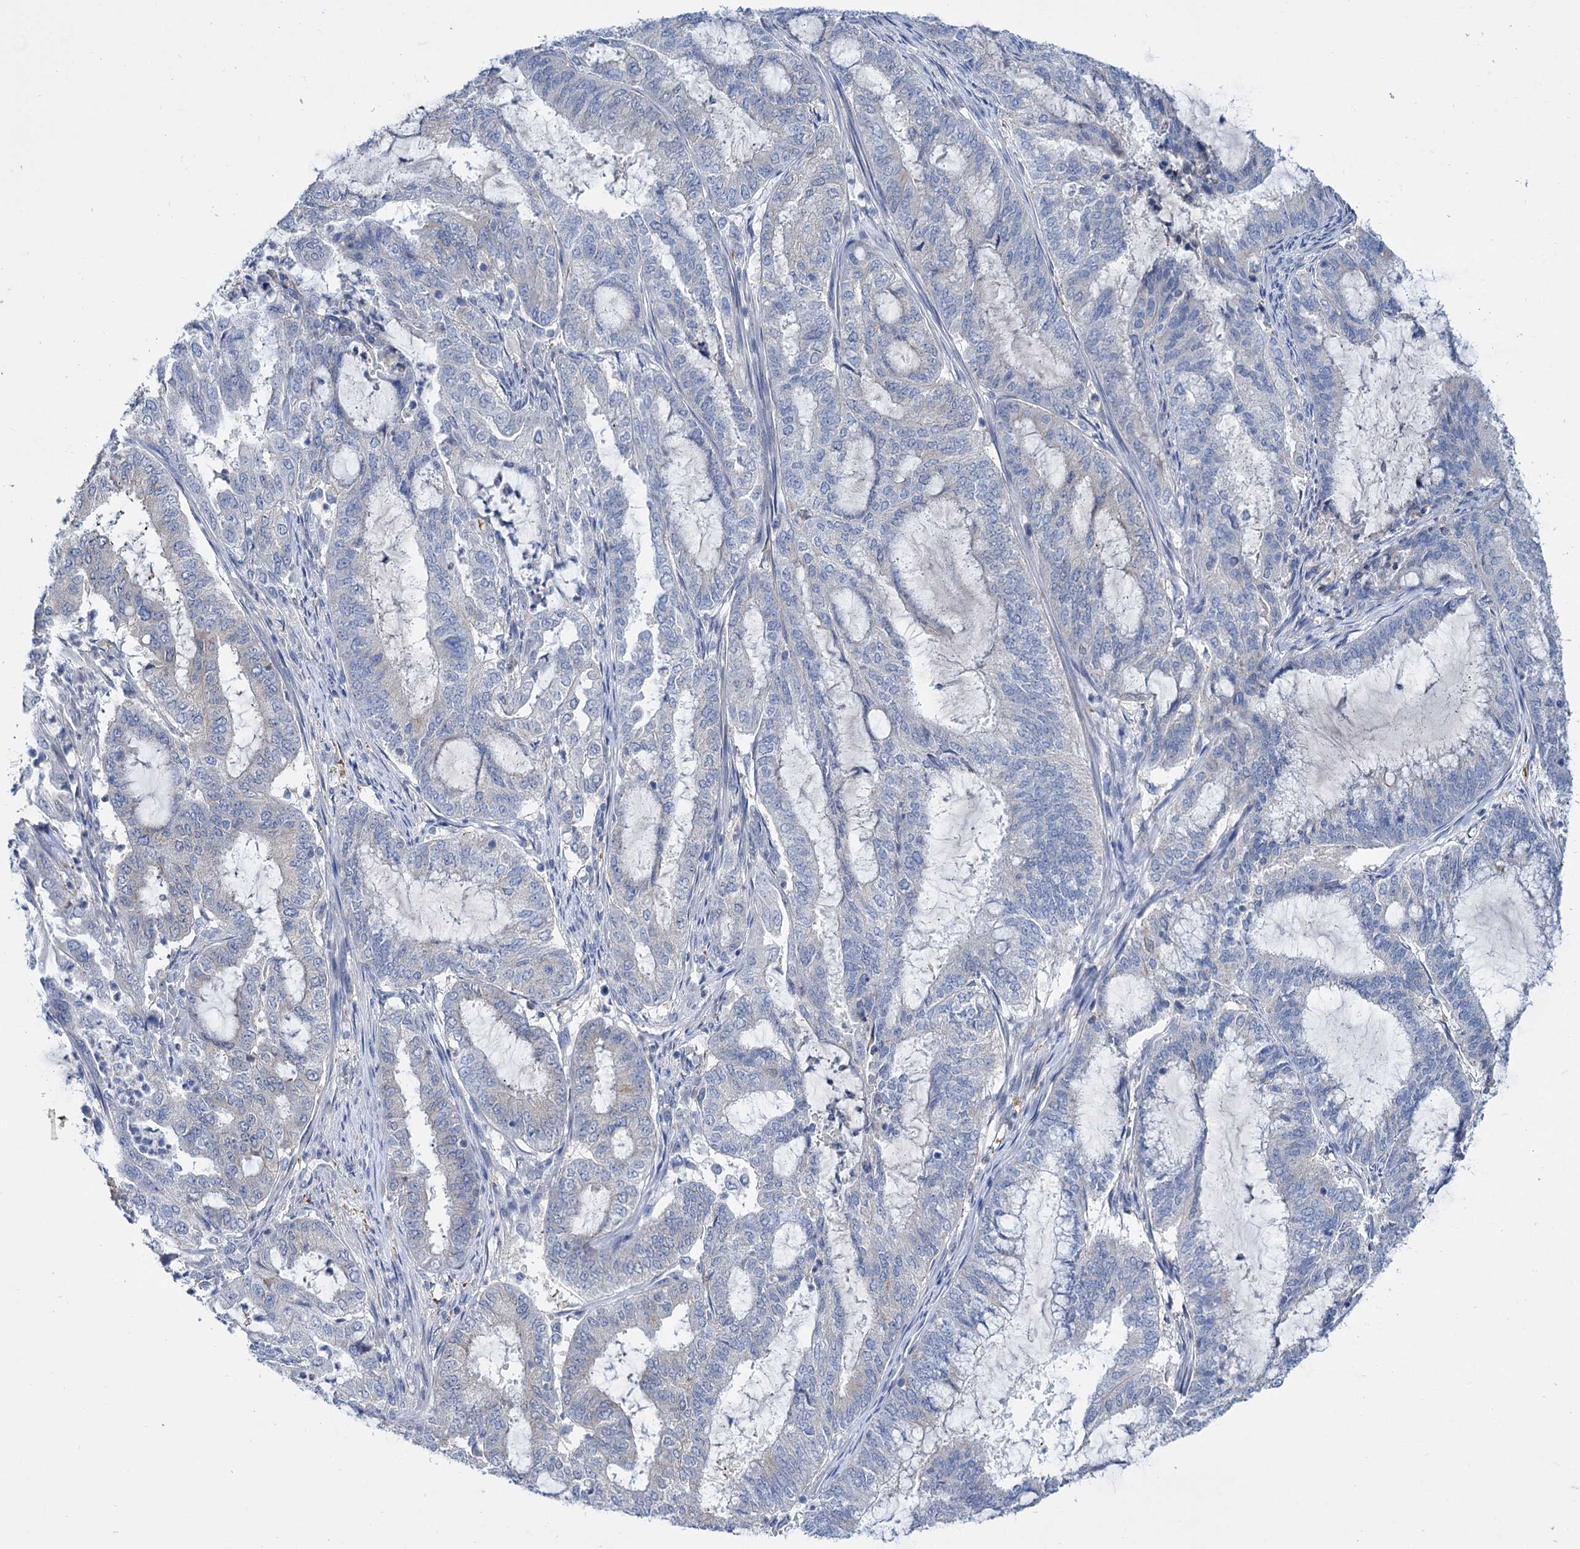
{"staining": {"intensity": "negative", "quantity": "none", "location": "none"}, "tissue": "endometrial cancer", "cell_type": "Tumor cells", "image_type": "cancer", "snomed": [{"axis": "morphology", "description": "Adenocarcinoma, NOS"}, {"axis": "topography", "description": "Endometrium"}], "caption": "IHC micrograph of neoplastic tissue: endometrial adenocarcinoma stained with DAB (3,3'-diaminobenzidine) displays no significant protein expression in tumor cells.", "gene": "MID1IP1", "patient": {"sex": "female", "age": 51}}